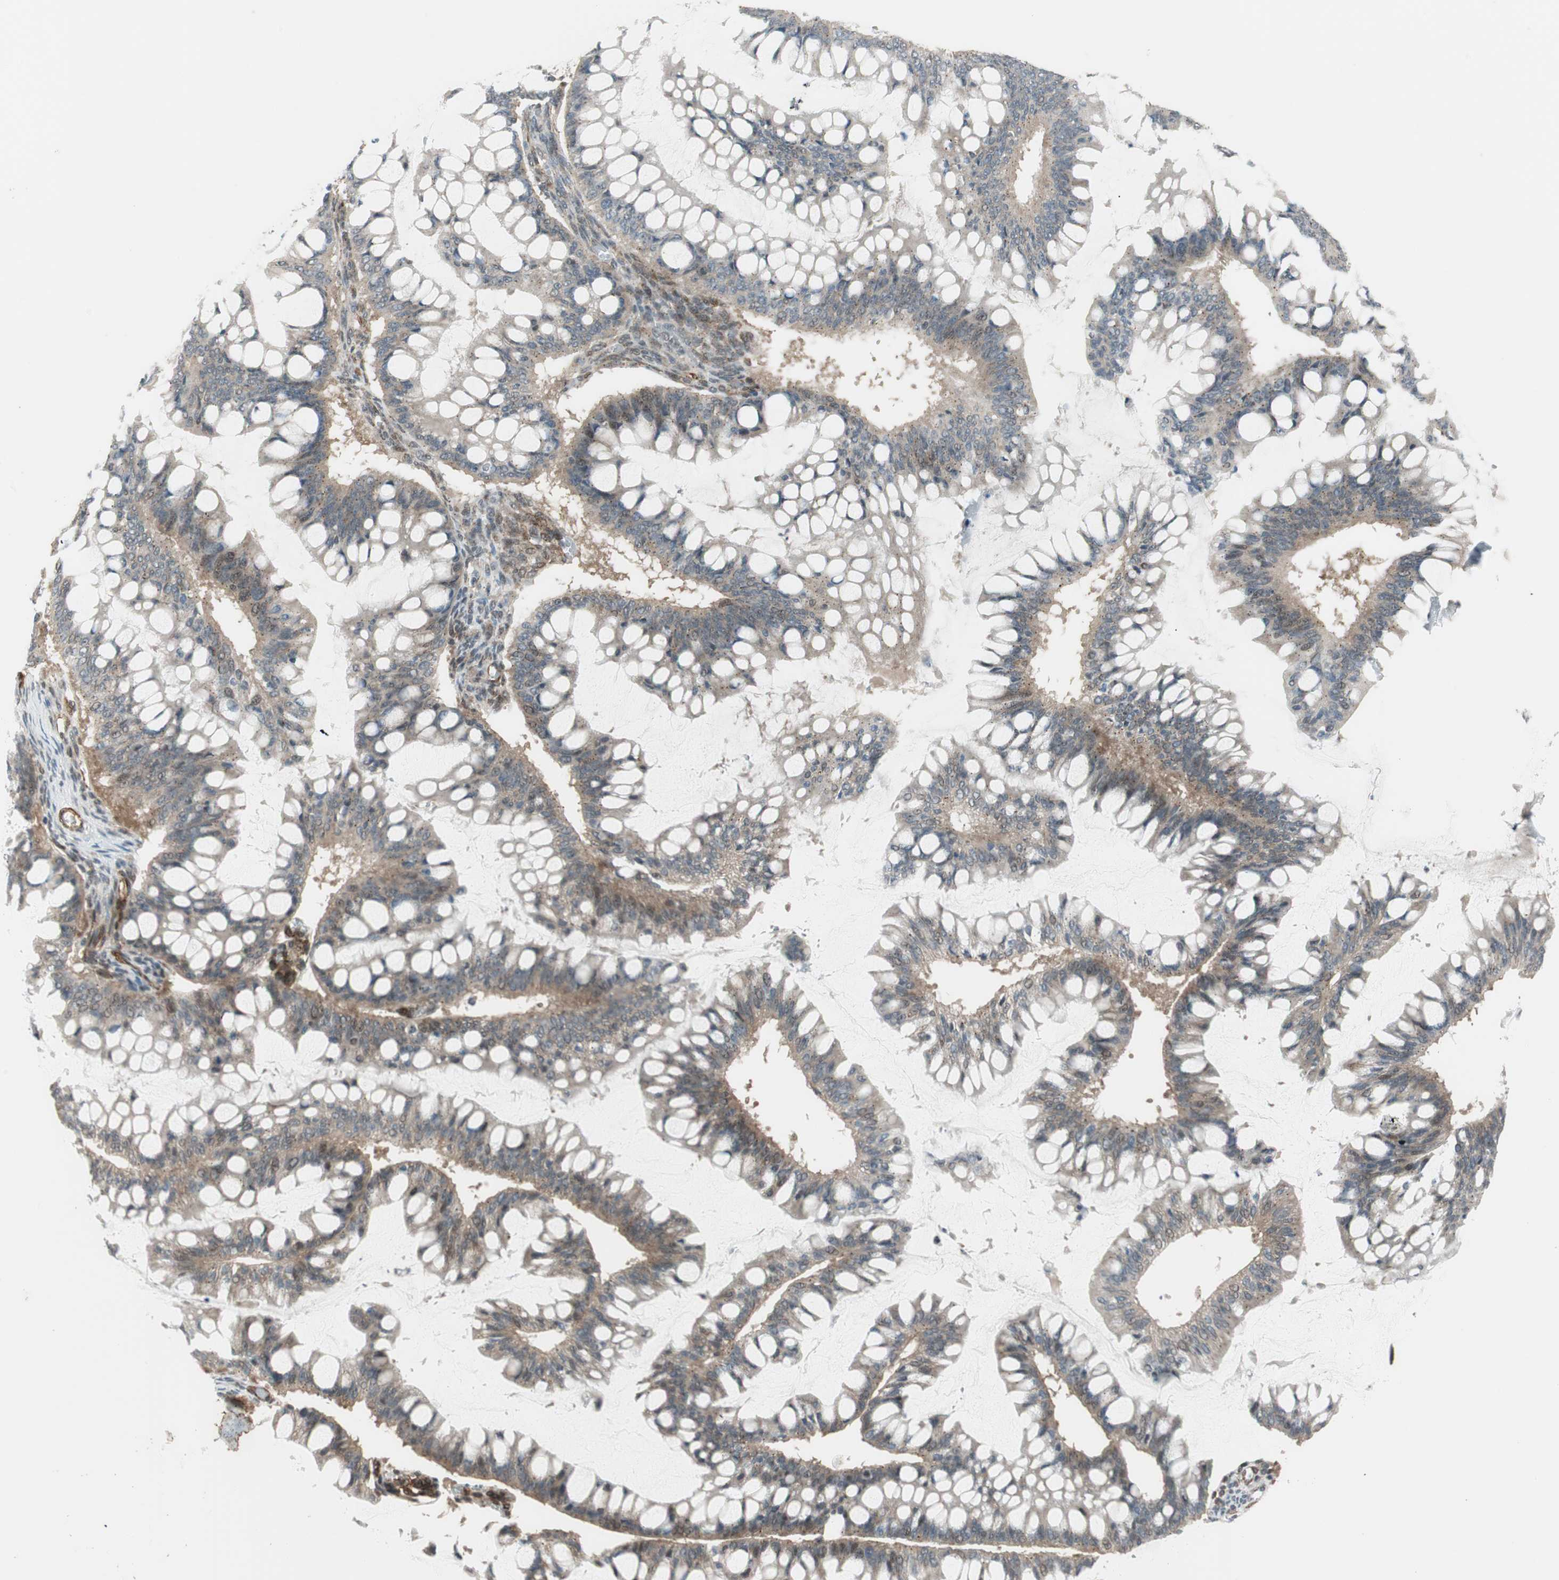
{"staining": {"intensity": "weak", "quantity": ">75%", "location": "cytoplasmic/membranous"}, "tissue": "ovarian cancer", "cell_type": "Tumor cells", "image_type": "cancer", "snomed": [{"axis": "morphology", "description": "Cystadenocarcinoma, mucinous, NOS"}, {"axis": "topography", "description": "Ovary"}], "caption": "DAB (3,3'-diaminobenzidine) immunohistochemical staining of ovarian cancer (mucinous cystadenocarcinoma) demonstrates weak cytoplasmic/membranous protein staining in about >75% of tumor cells.", "gene": "CDK19", "patient": {"sex": "female", "age": 73}}